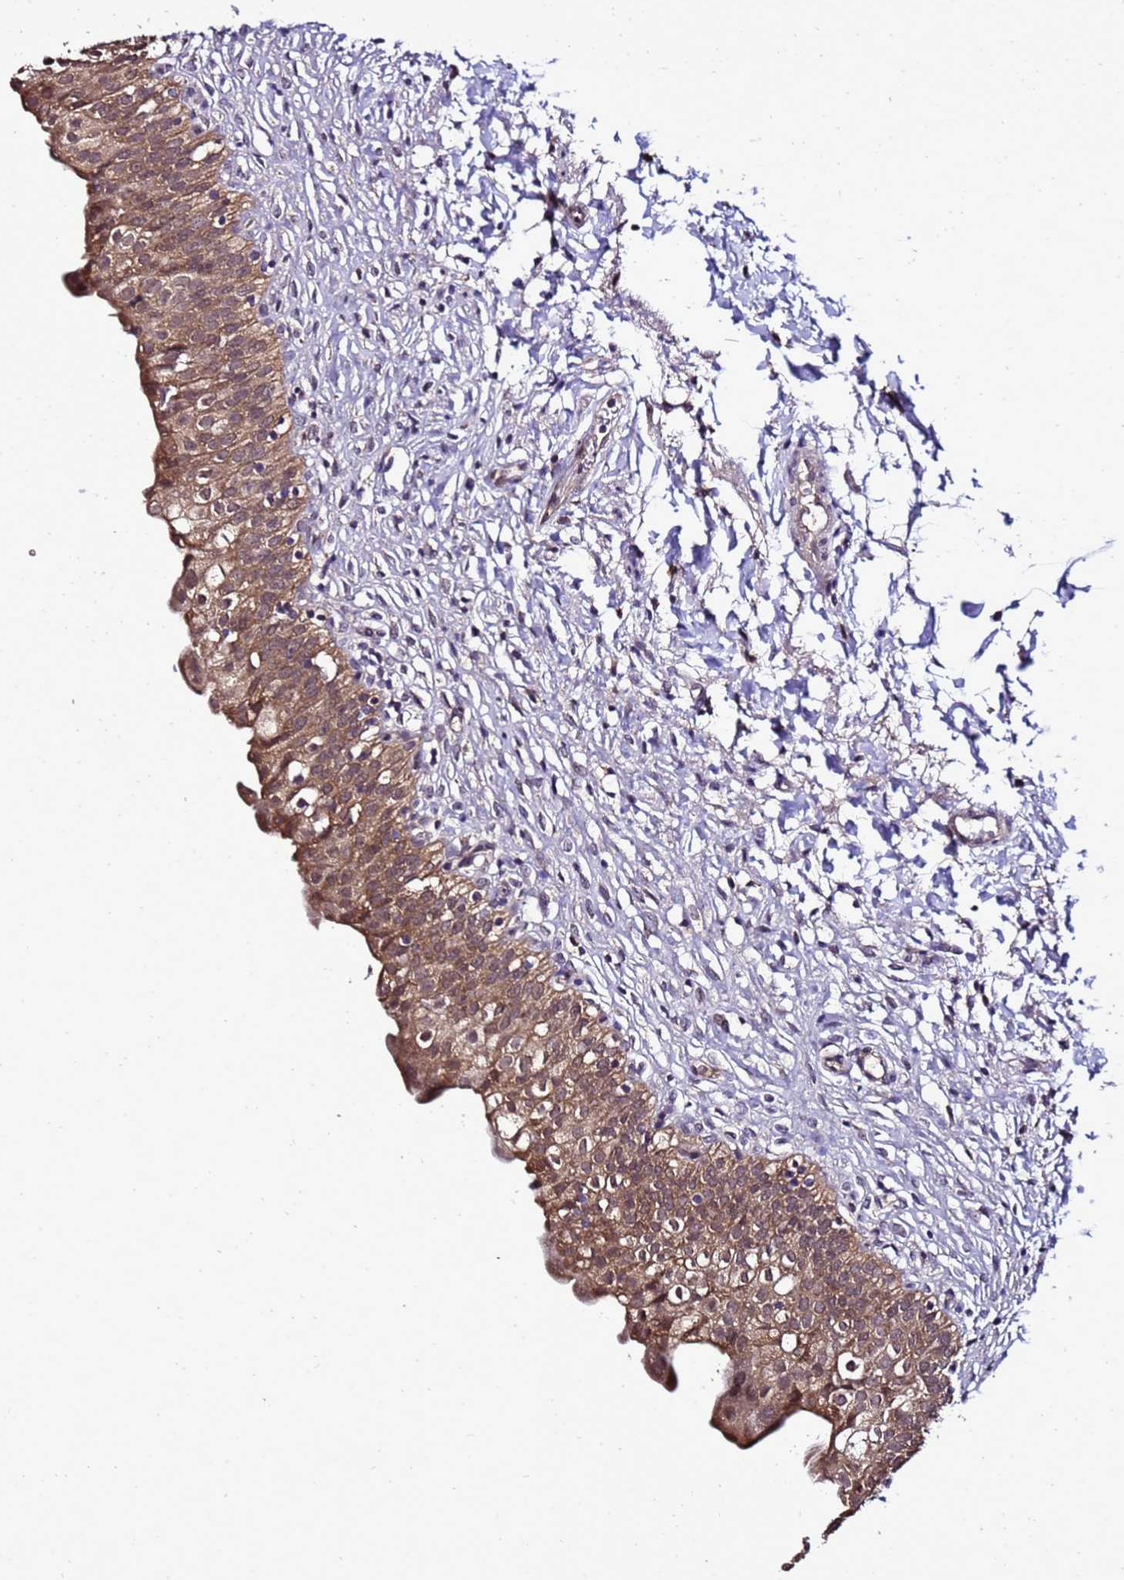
{"staining": {"intensity": "moderate", "quantity": ">75%", "location": "cytoplasmic/membranous,nuclear"}, "tissue": "urinary bladder", "cell_type": "Urothelial cells", "image_type": "normal", "snomed": [{"axis": "morphology", "description": "Normal tissue, NOS"}, {"axis": "topography", "description": "Urinary bladder"}], "caption": "Moderate cytoplasmic/membranous,nuclear expression is identified in approximately >75% of urothelial cells in benign urinary bladder. (IHC, brightfield microscopy, high magnification).", "gene": "ZNF329", "patient": {"sex": "male", "age": 55}}